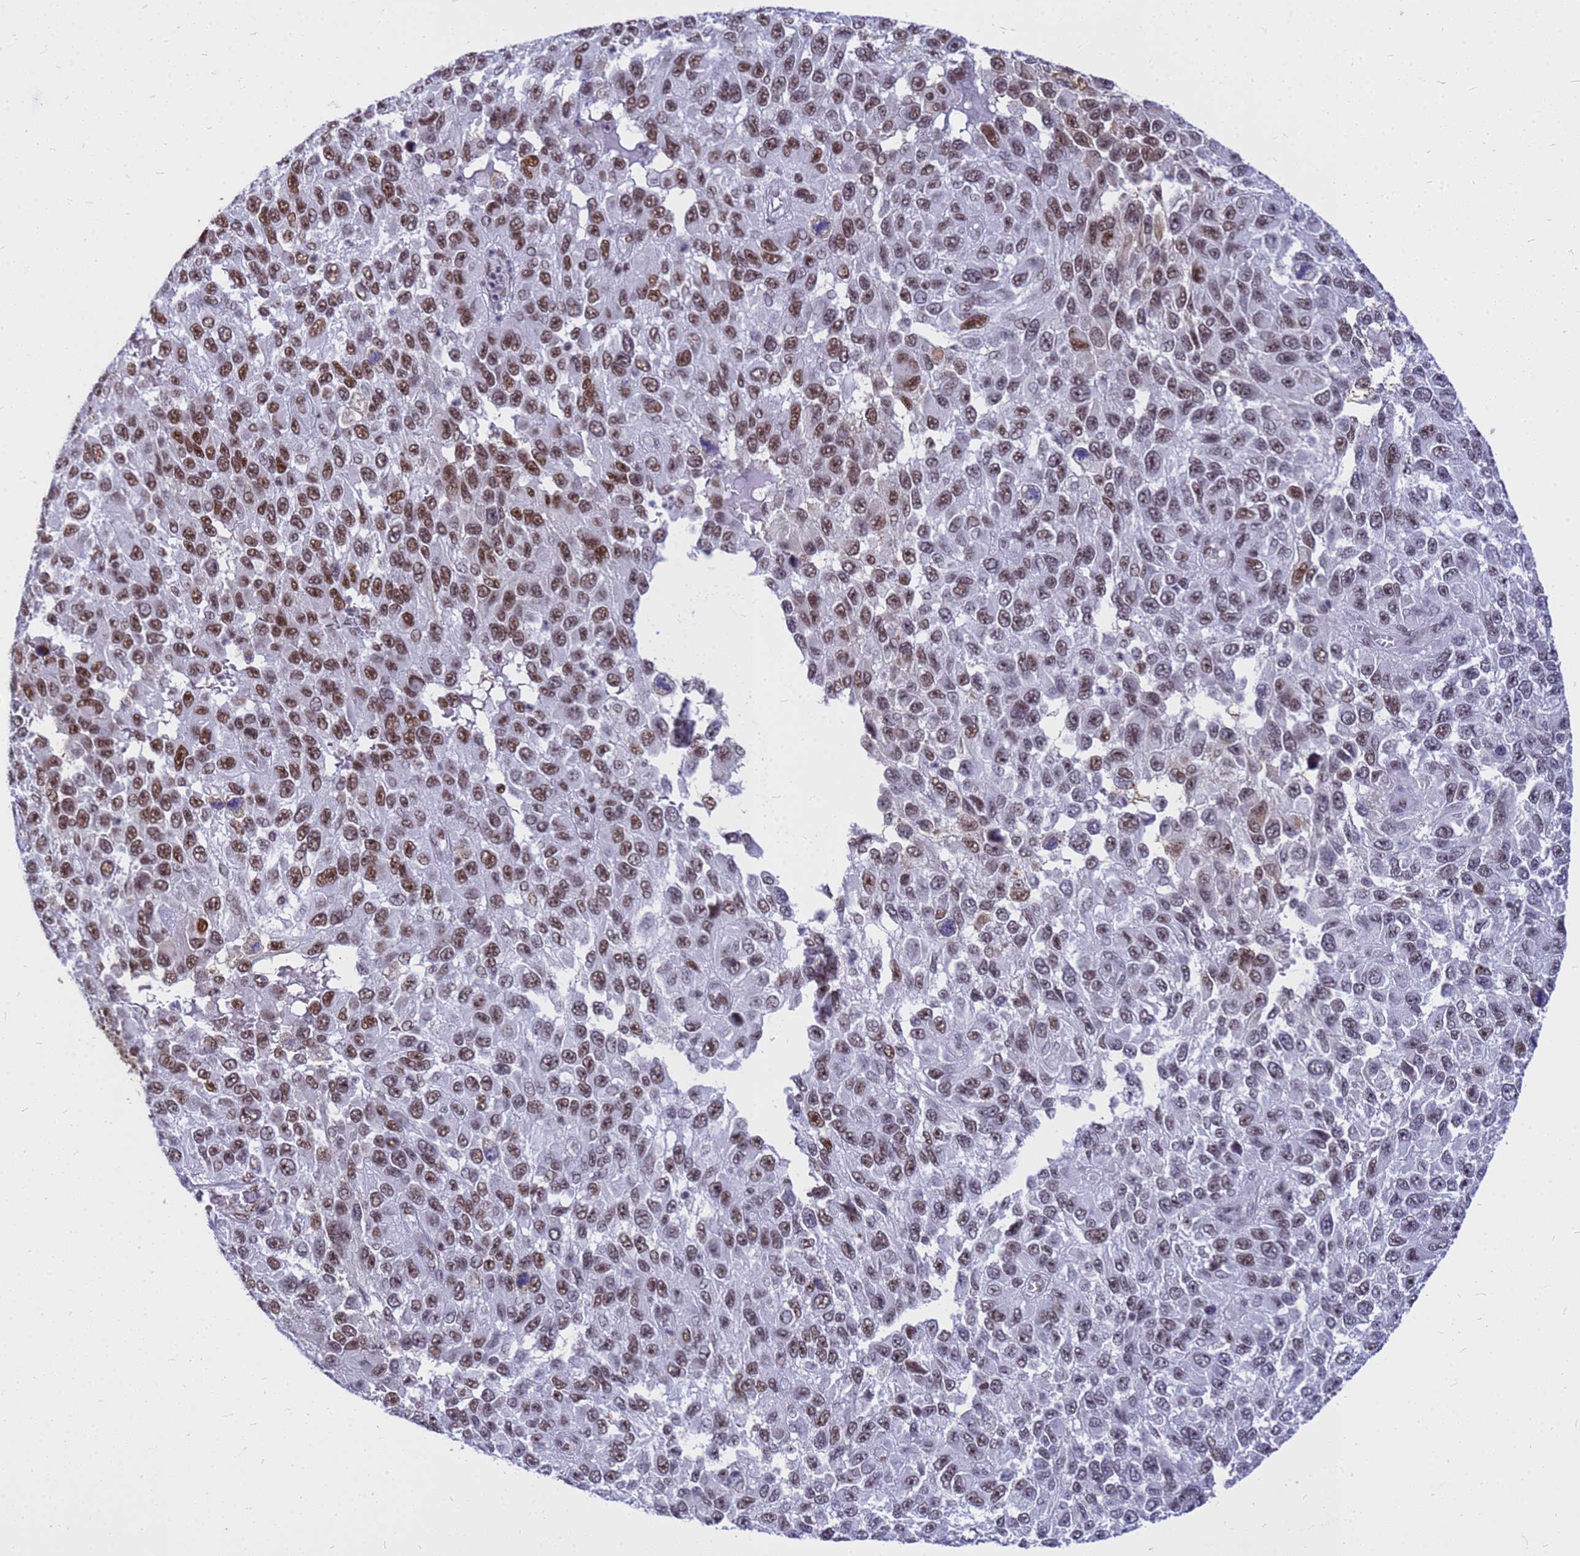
{"staining": {"intensity": "moderate", "quantity": ">75%", "location": "nuclear"}, "tissue": "melanoma", "cell_type": "Tumor cells", "image_type": "cancer", "snomed": [{"axis": "morphology", "description": "Normal tissue, NOS"}, {"axis": "morphology", "description": "Malignant melanoma, NOS"}, {"axis": "topography", "description": "Skin"}], "caption": "The histopathology image displays immunohistochemical staining of malignant melanoma. There is moderate nuclear staining is present in approximately >75% of tumor cells.", "gene": "SART3", "patient": {"sex": "female", "age": 96}}